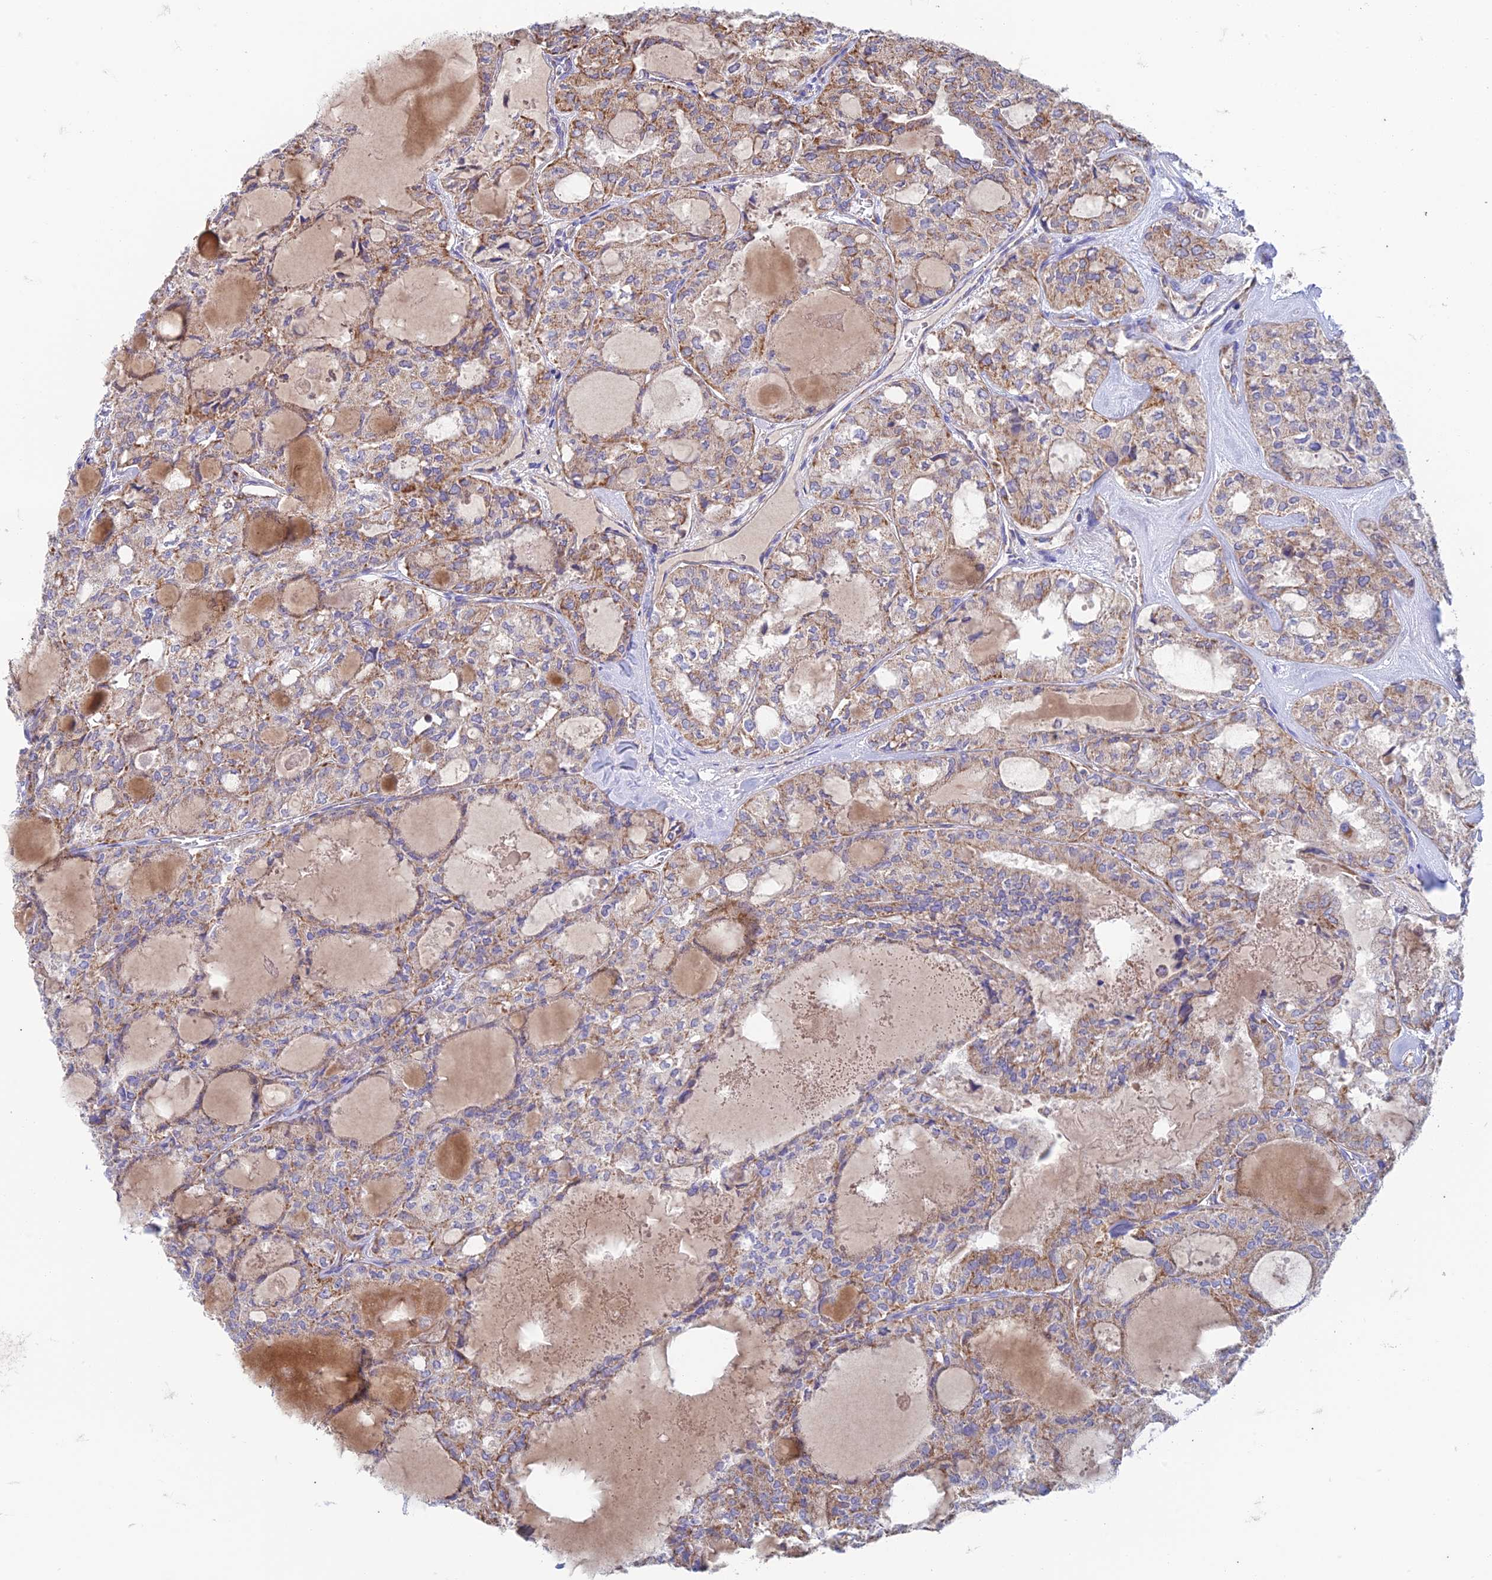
{"staining": {"intensity": "weak", "quantity": ">75%", "location": "cytoplasmic/membranous"}, "tissue": "thyroid cancer", "cell_type": "Tumor cells", "image_type": "cancer", "snomed": [{"axis": "morphology", "description": "Follicular adenoma carcinoma, NOS"}, {"axis": "topography", "description": "Thyroid gland"}], "caption": "This micrograph demonstrates immunohistochemistry (IHC) staining of thyroid follicular adenoma carcinoma, with low weak cytoplasmic/membranous expression in approximately >75% of tumor cells.", "gene": "ZNF181", "patient": {"sex": "male", "age": 75}}